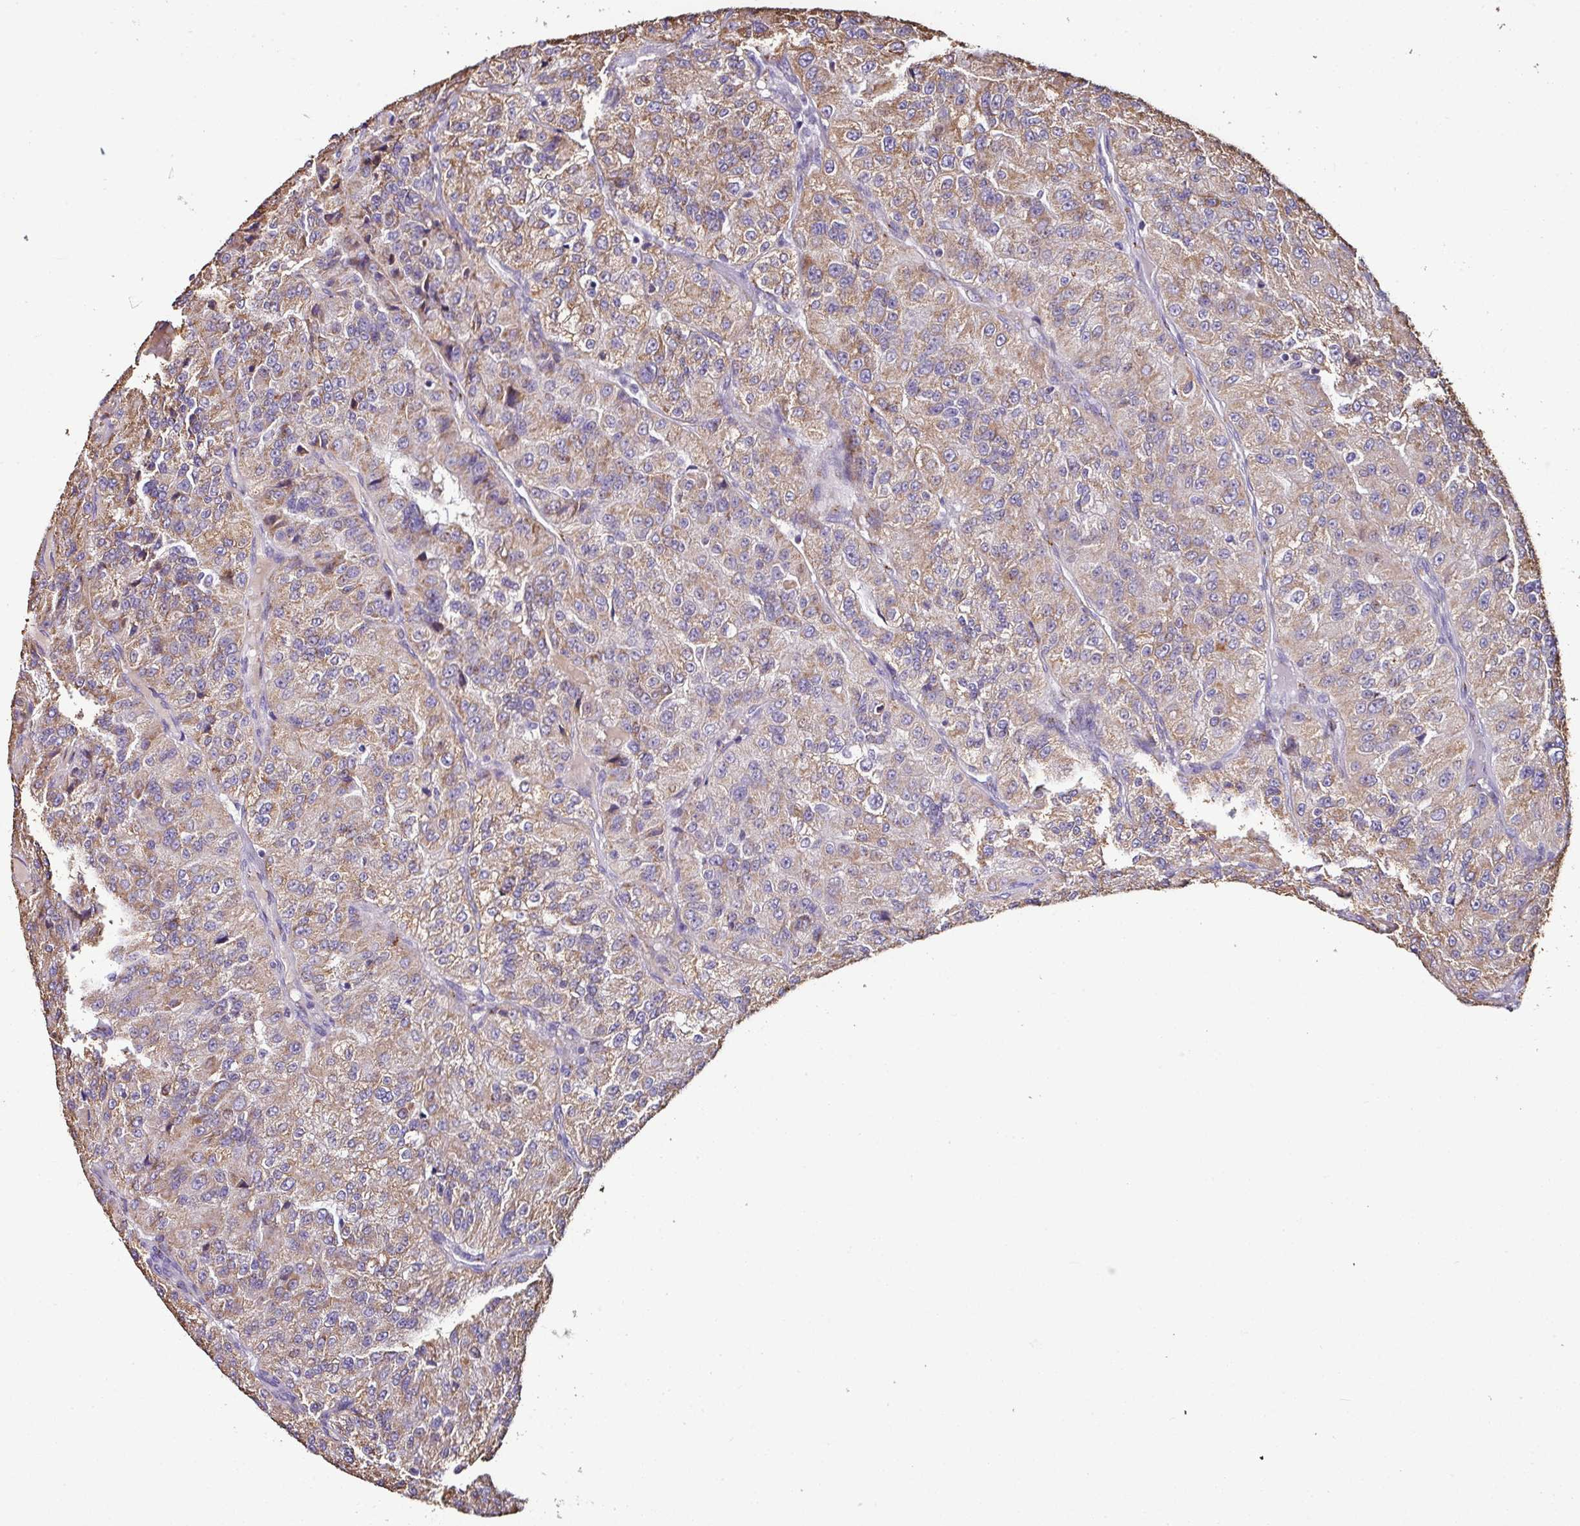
{"staining": {"intensity": "weak", "quantity": ">75%", "location": "cytoplasmic/membranous"}, "tissue": "renal cancer", "cell_type": "Tumor cells", "image_type": "cancer", "snomed": [{"axis": "morphology", "description": "Adenocarcinoma, NOS"}, {"axis": "topography", "description": "Kidney"}], "caption": "Protein expression by immunohistochemistry exhibits weak cytoplasmic/membranous staining in about >75% of tumor cells in renal adenocarcinoma. The staining was performed using DAB, with brown indicating positive protein expression. Nuclei are stained blue with hematoxylin.", "gene": "CPD", "patient": {"sex": "female", "age": 63}}